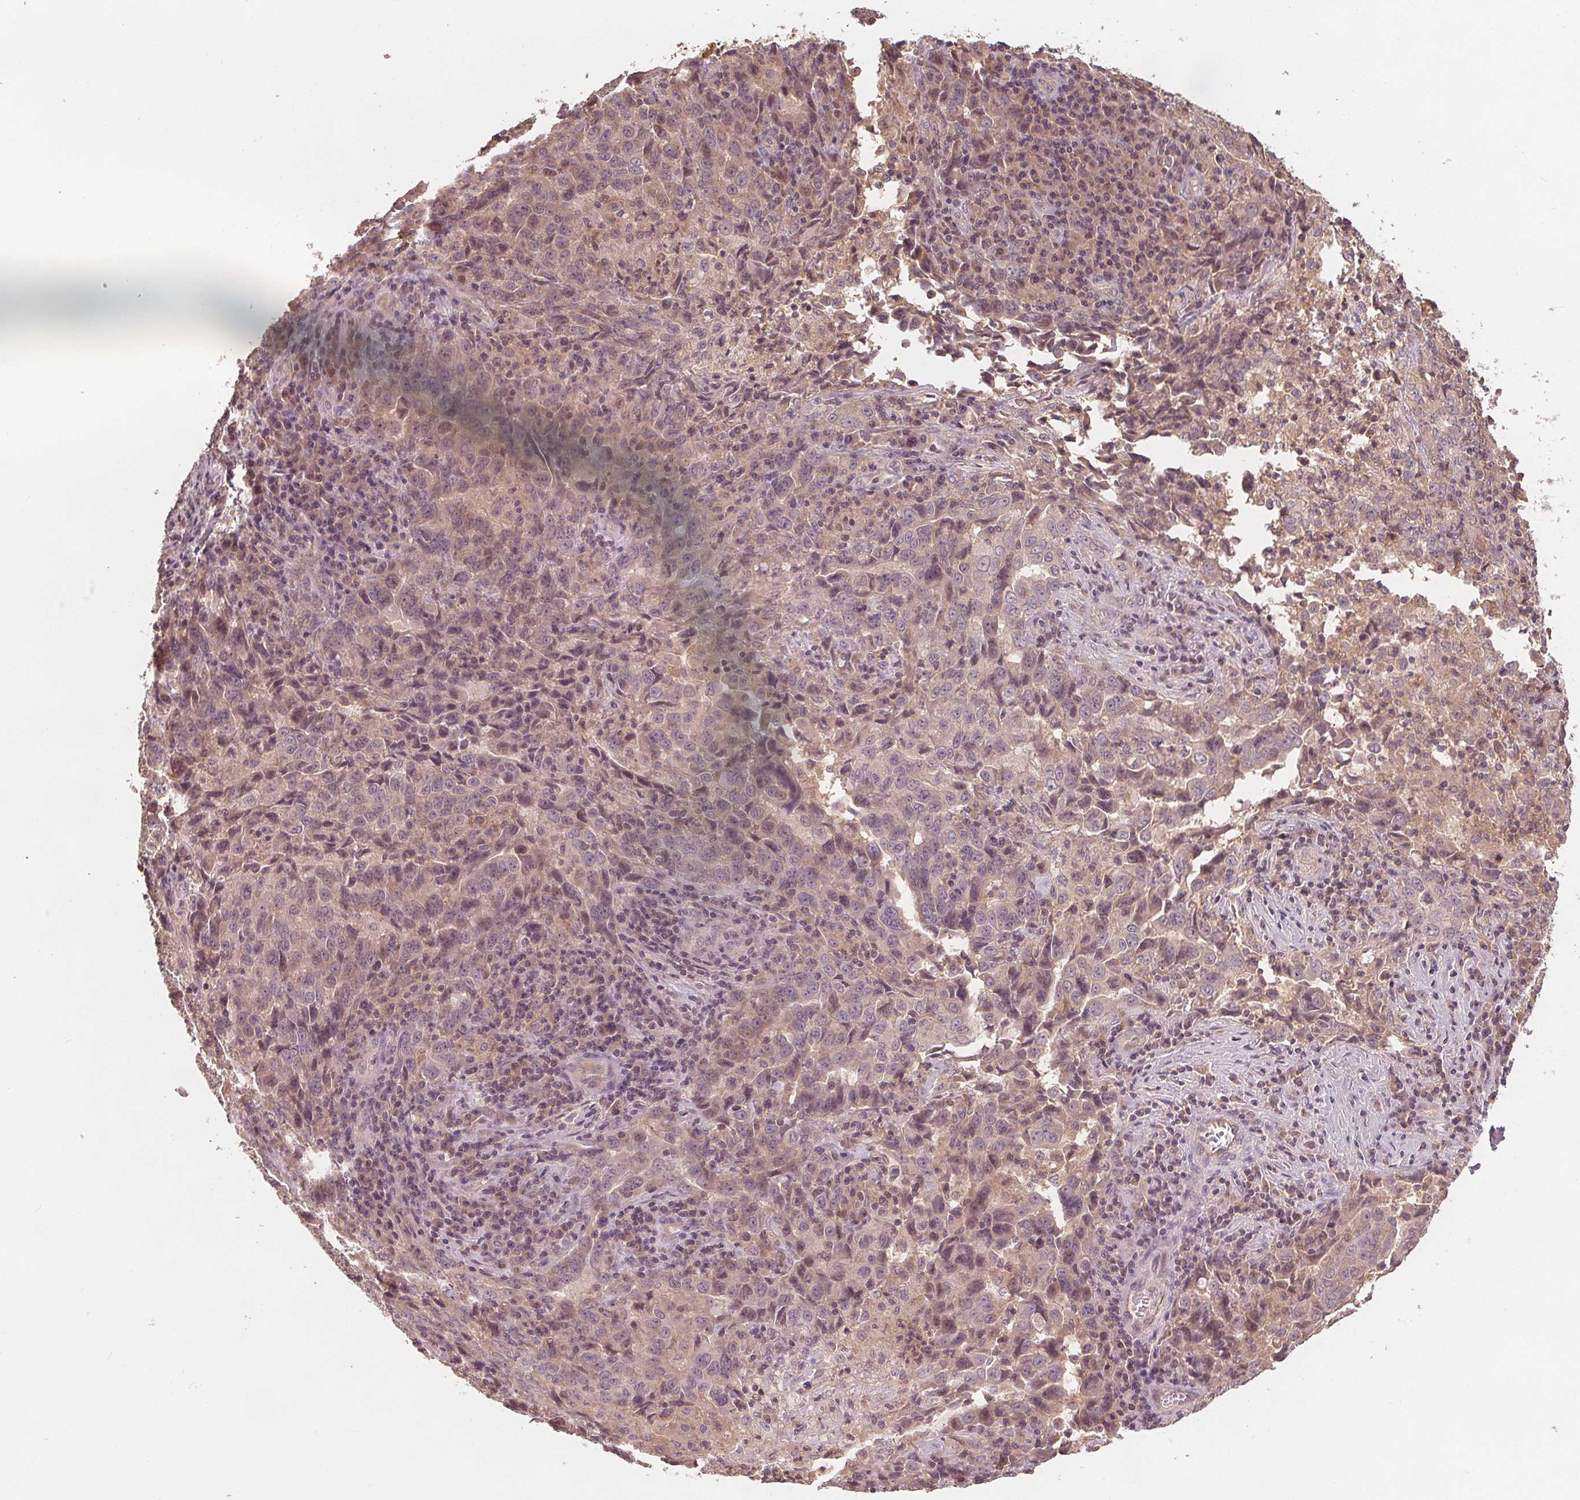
{"staining": {"intensity": "weak", "quantity": "<25%", "location": "cytoplasmic/membranous"}, "tissue": "lung cancer", "cell_type": "Tumor cells", "image_type": "cancer", "snomed": [{"axis": "morphology", "description": "Adenocarcinoma, NOS"}, {"axis": "topography", "description": "Lung"}], "caption": "Immunohistochemistry (IHC) of human lung adenocarcinoma exhibits no expression in tumor cells.", "gene": "GNB2", "patient": {"sex": "male", "age": 67}}